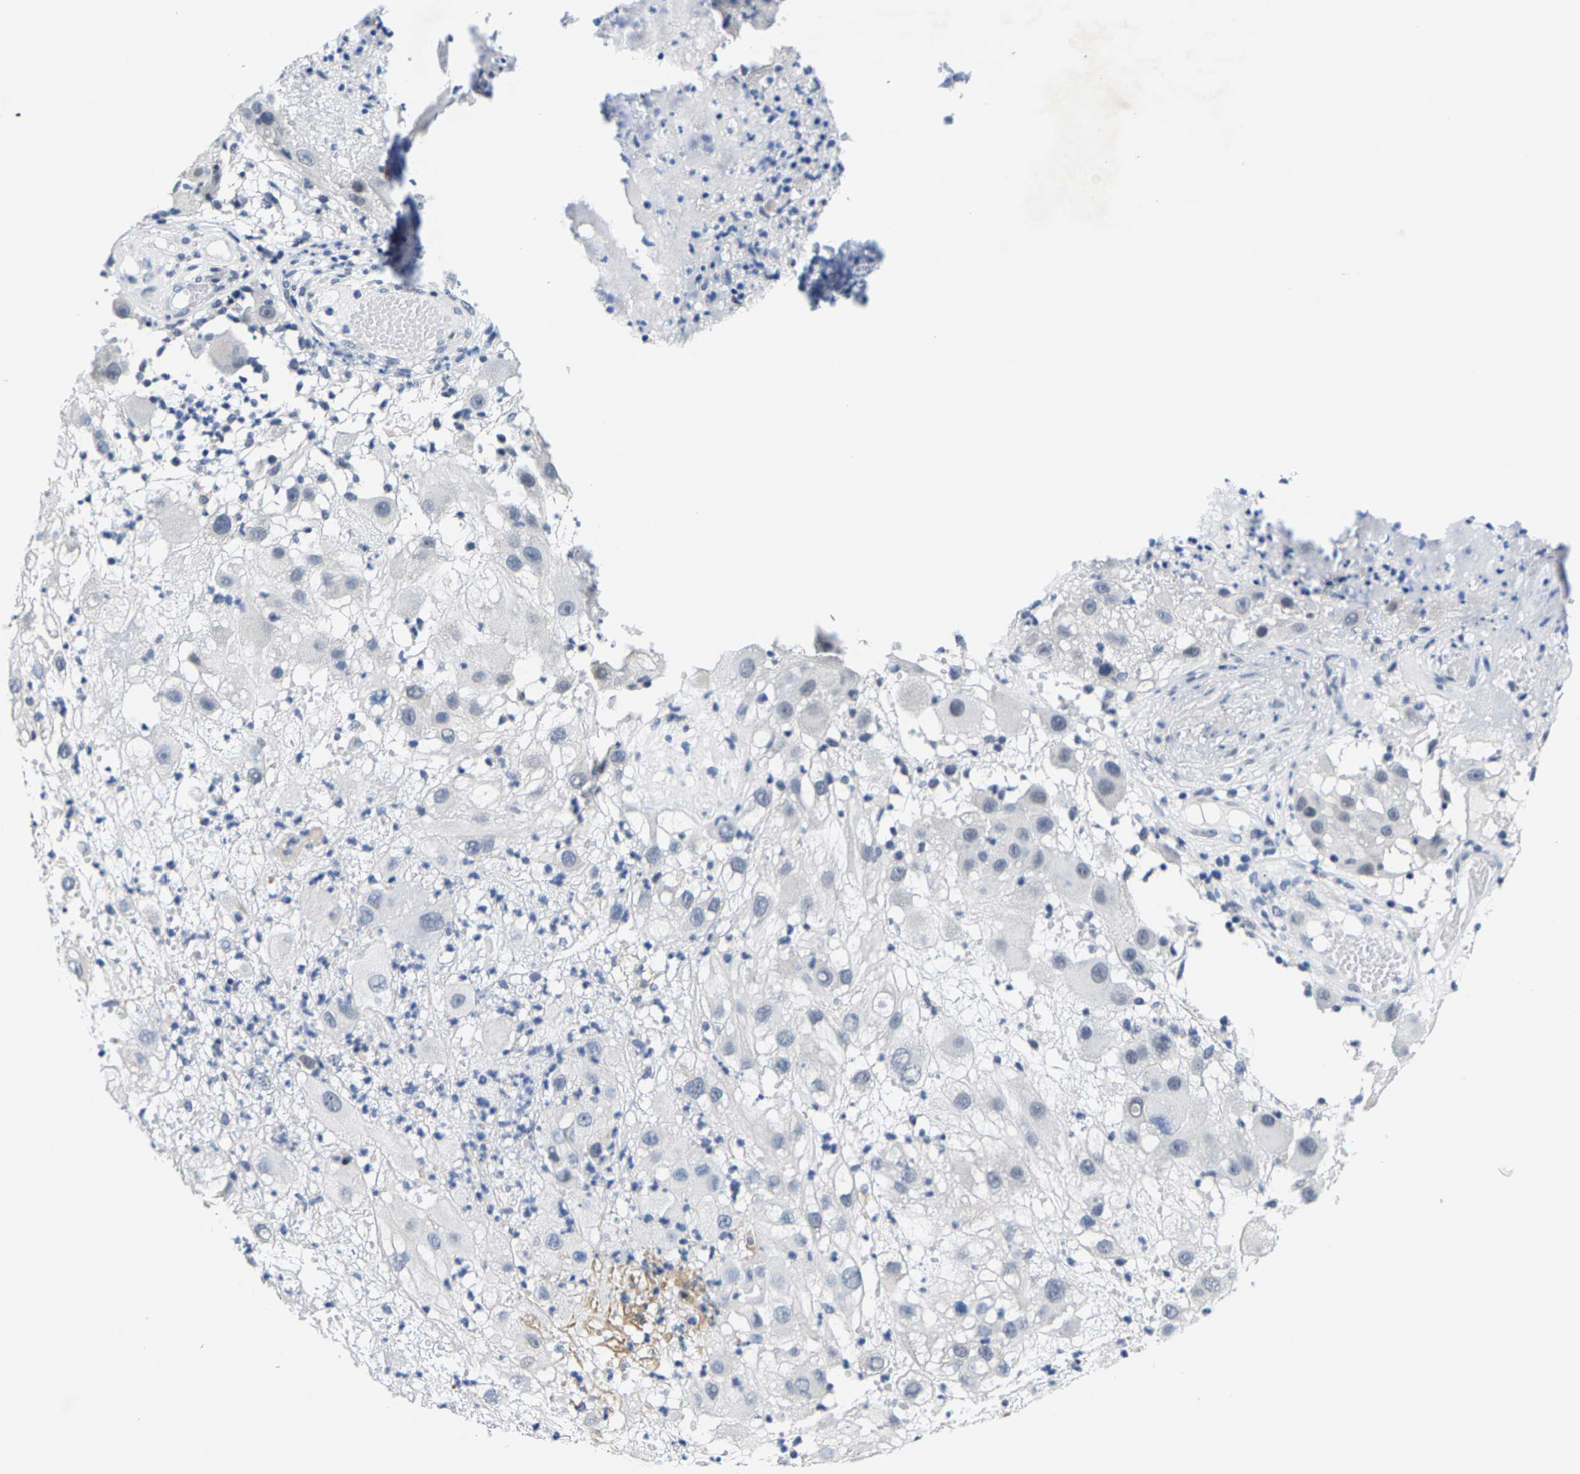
{"staining": {"intensity": "negative", "quantity": "none", "location": "none"}, "tissue": "melanoma", "cell_type": "Tumor cells", "image_type": "cancer", "snomed": [{"axis": "morphology", "description": "Malignant melanoma, NOS"}, {"axis": "topography", "description": "Skin"}], "caption": "This is a histopathology image of immunohistochemistry staining of melanoma, which shows no staining in tumor cells.", "gene": "SETD1B", "patient": {"sex": "female", "age": 81}}